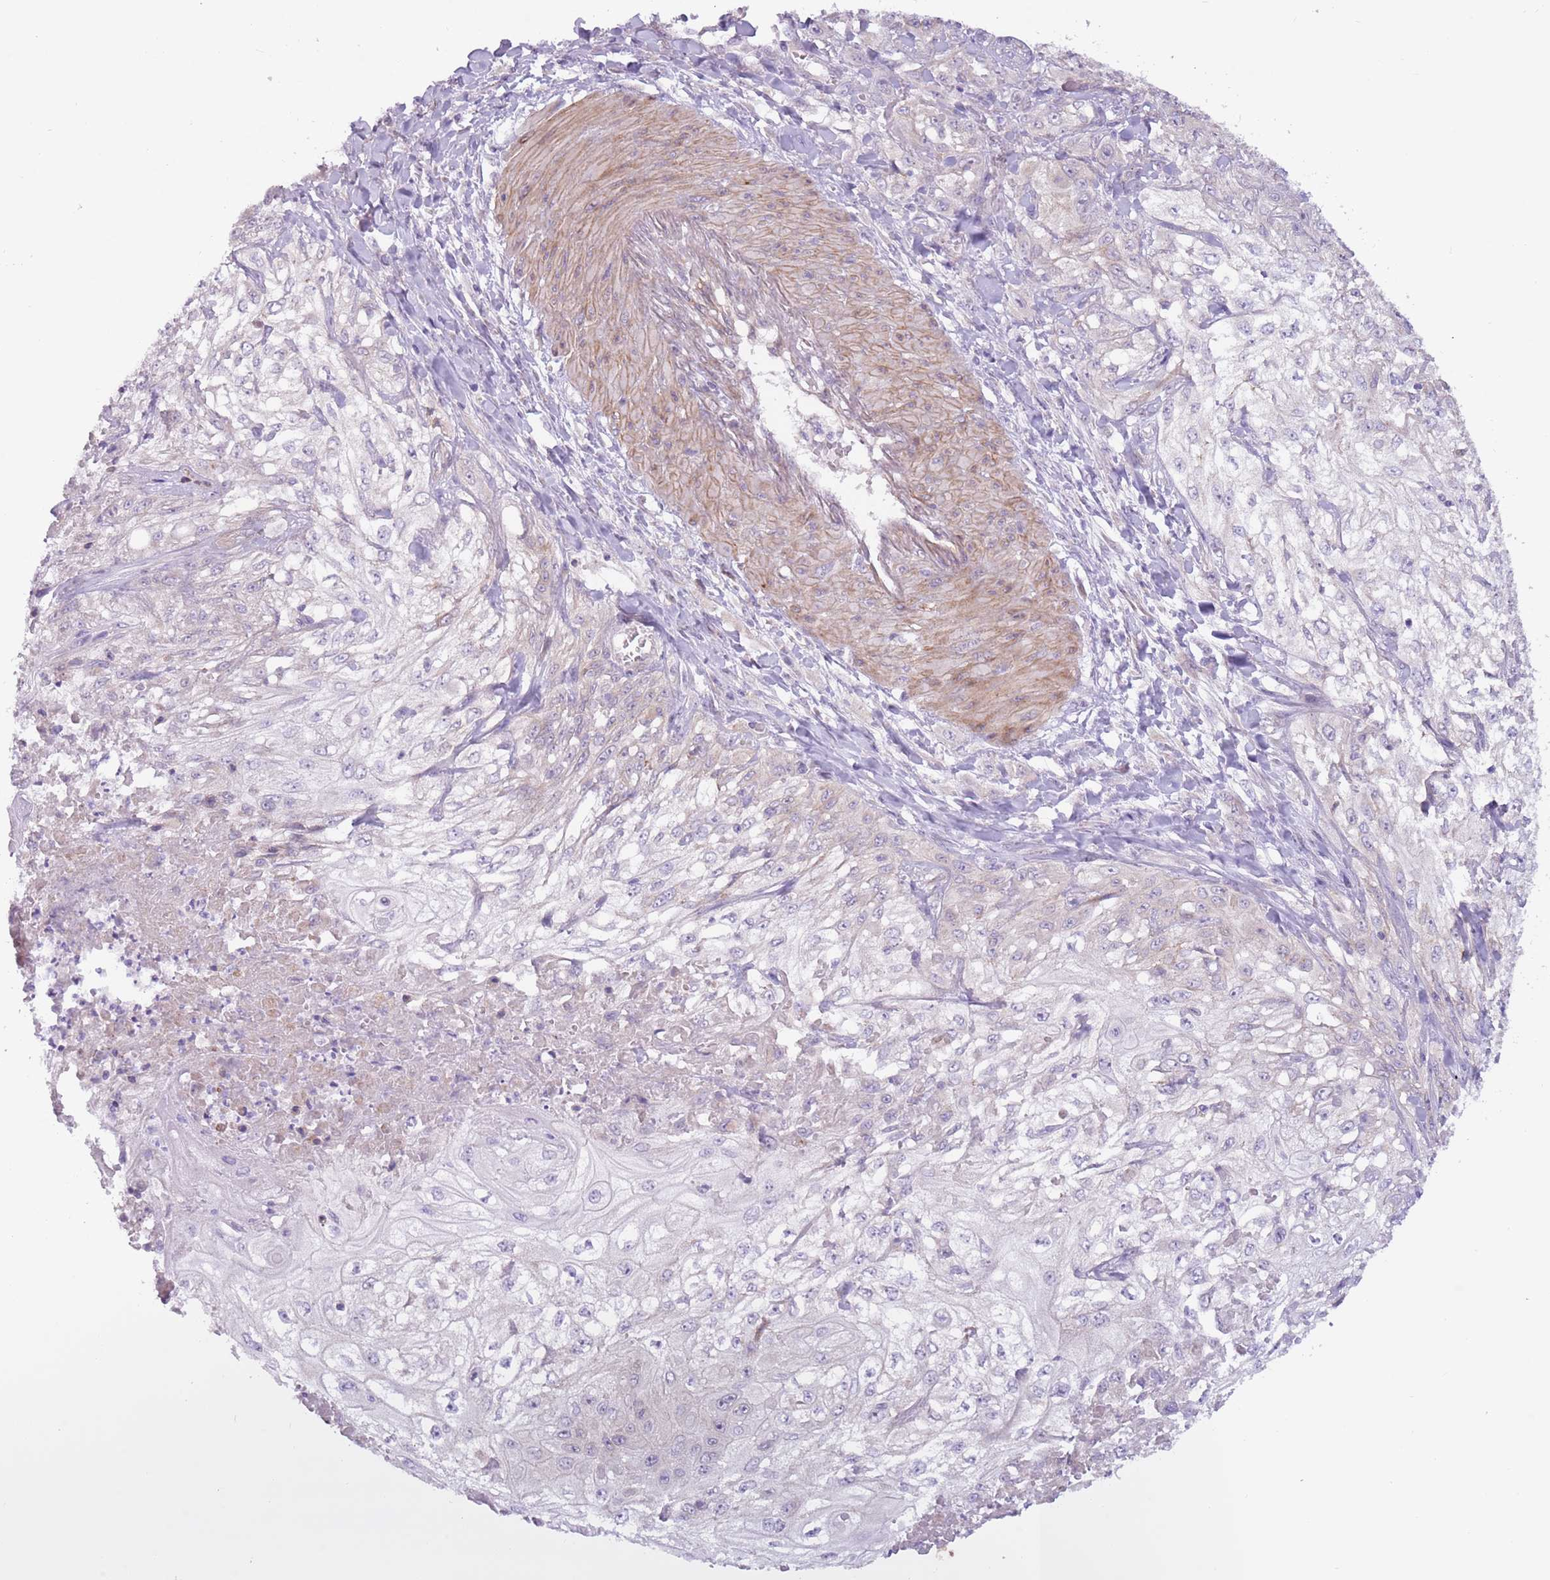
{"staining": {"intensity": "negative", "quantity": "none", "location": "none"}, "tissue": "skin cancer", "cell_type": "Tumor cells", "image_type": "cancer", "snomed": [{"axis": "morphology", "description": "Squamous cell carcinoma, NOS"}, {"axis": "morphology", "description": "Squamous cell carcinoma, metastatic, NOS"}, {"axis": "topography", "description": "Skin"}, {"axis": "topography", "description": "Lymph node"}], "caption": "A histopathology image of skin cancer stained for a protein displays no brown staining in tumor cells.", "gene": "MRO", "patient": {"sex": "male", "age": 75}}